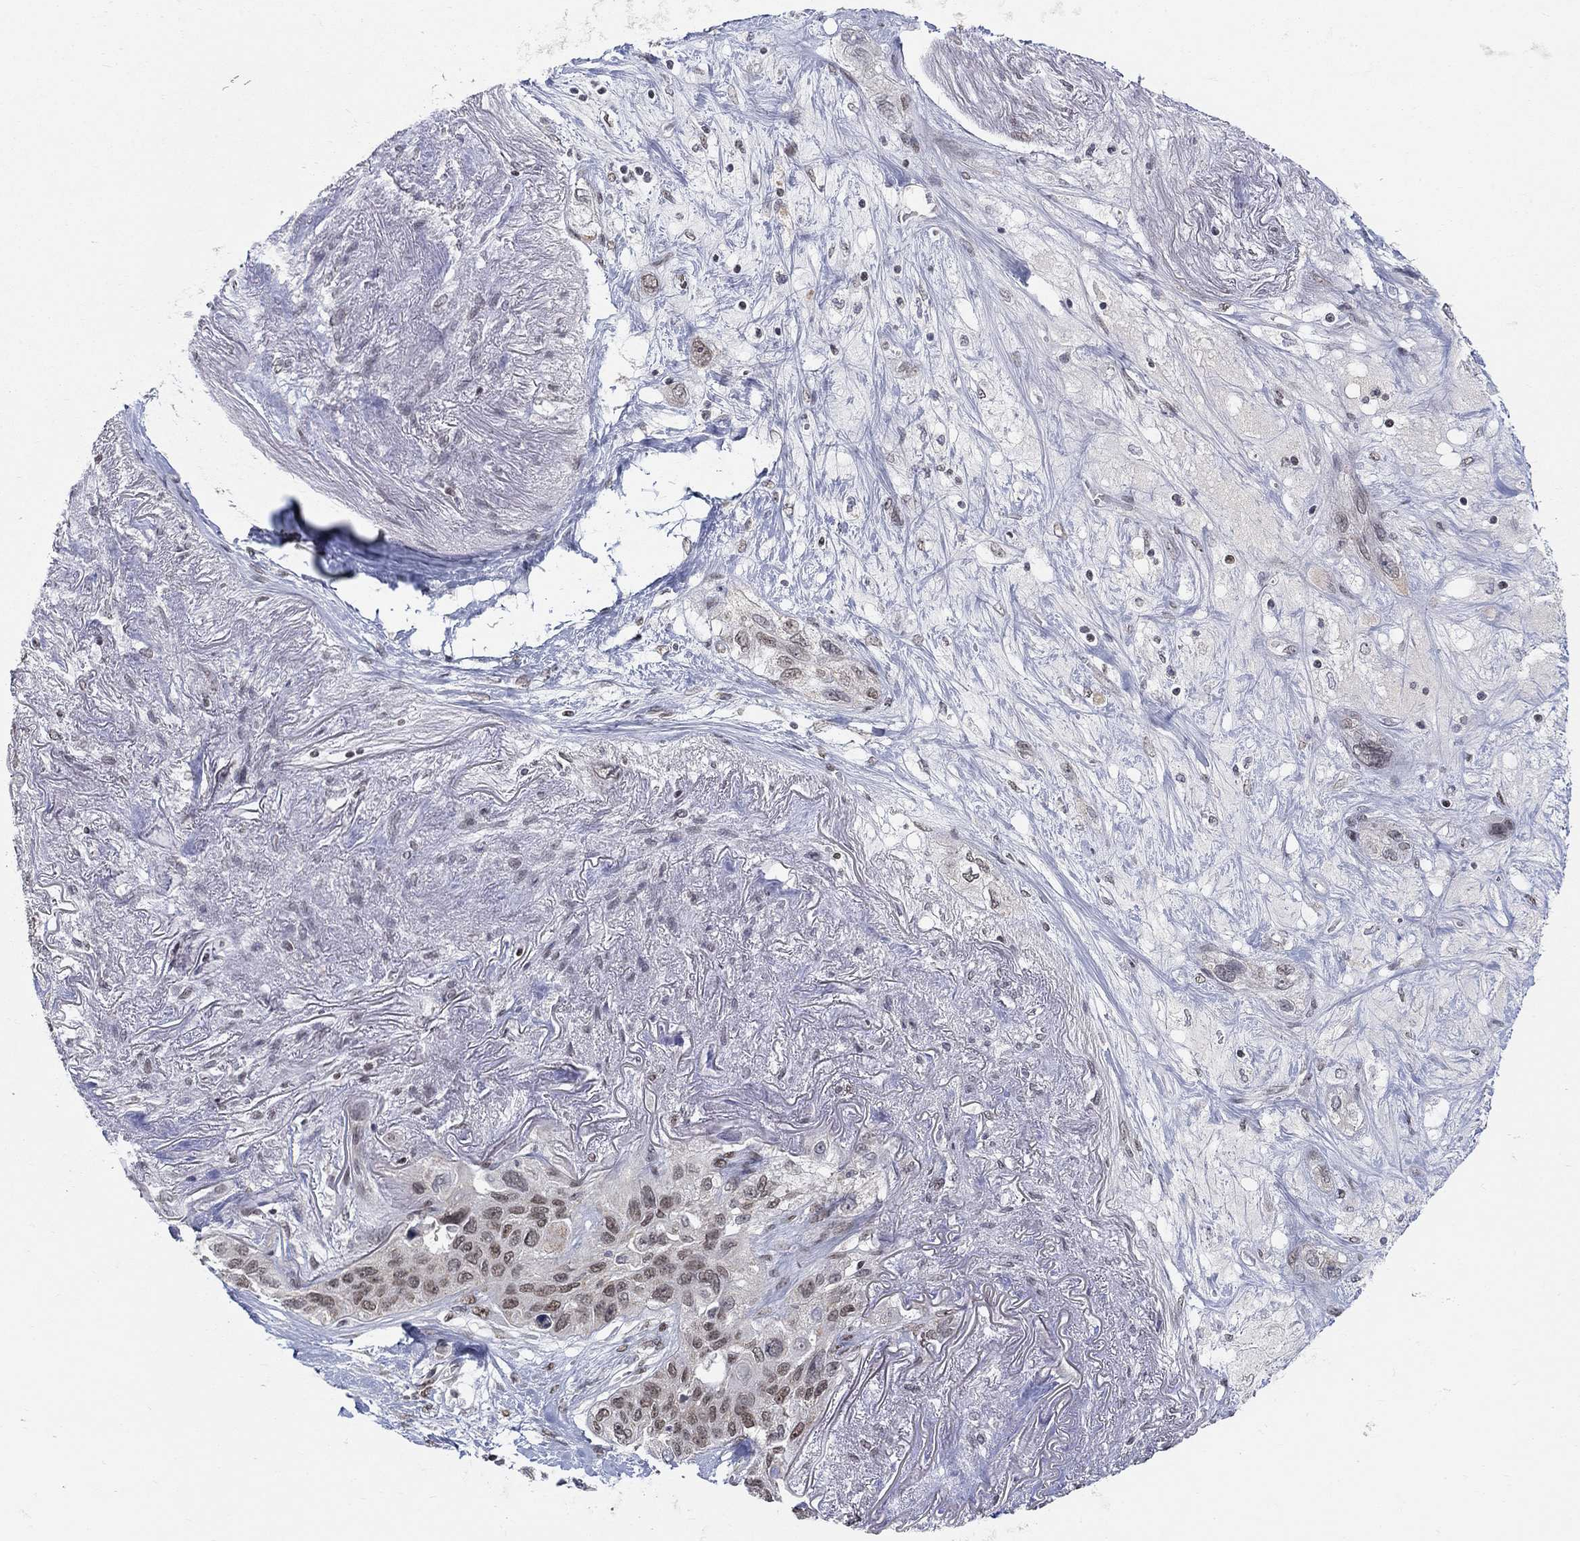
{"staining": {"intensity": "moderate", "quantity": "25%-75%", "location": "cytoplasmic/membranous"}, "tissue": "lung cancer", "cell_type": "Tumor cells", "image_type": "cancer", "snomed": [{"axis": "morphology", "description": "Squamous cell carcinoma, NOS"}, {"axis": "topography", "description": "Lung"}], "caption": "This is an image of IHC staining of lung cancer (squamous cell carcinoma), which shows moderate staining in the cytoplasmic/membranous of tumor cells.", "gene": "KLF12", "patient": {"sex": "female", "age": 70}}